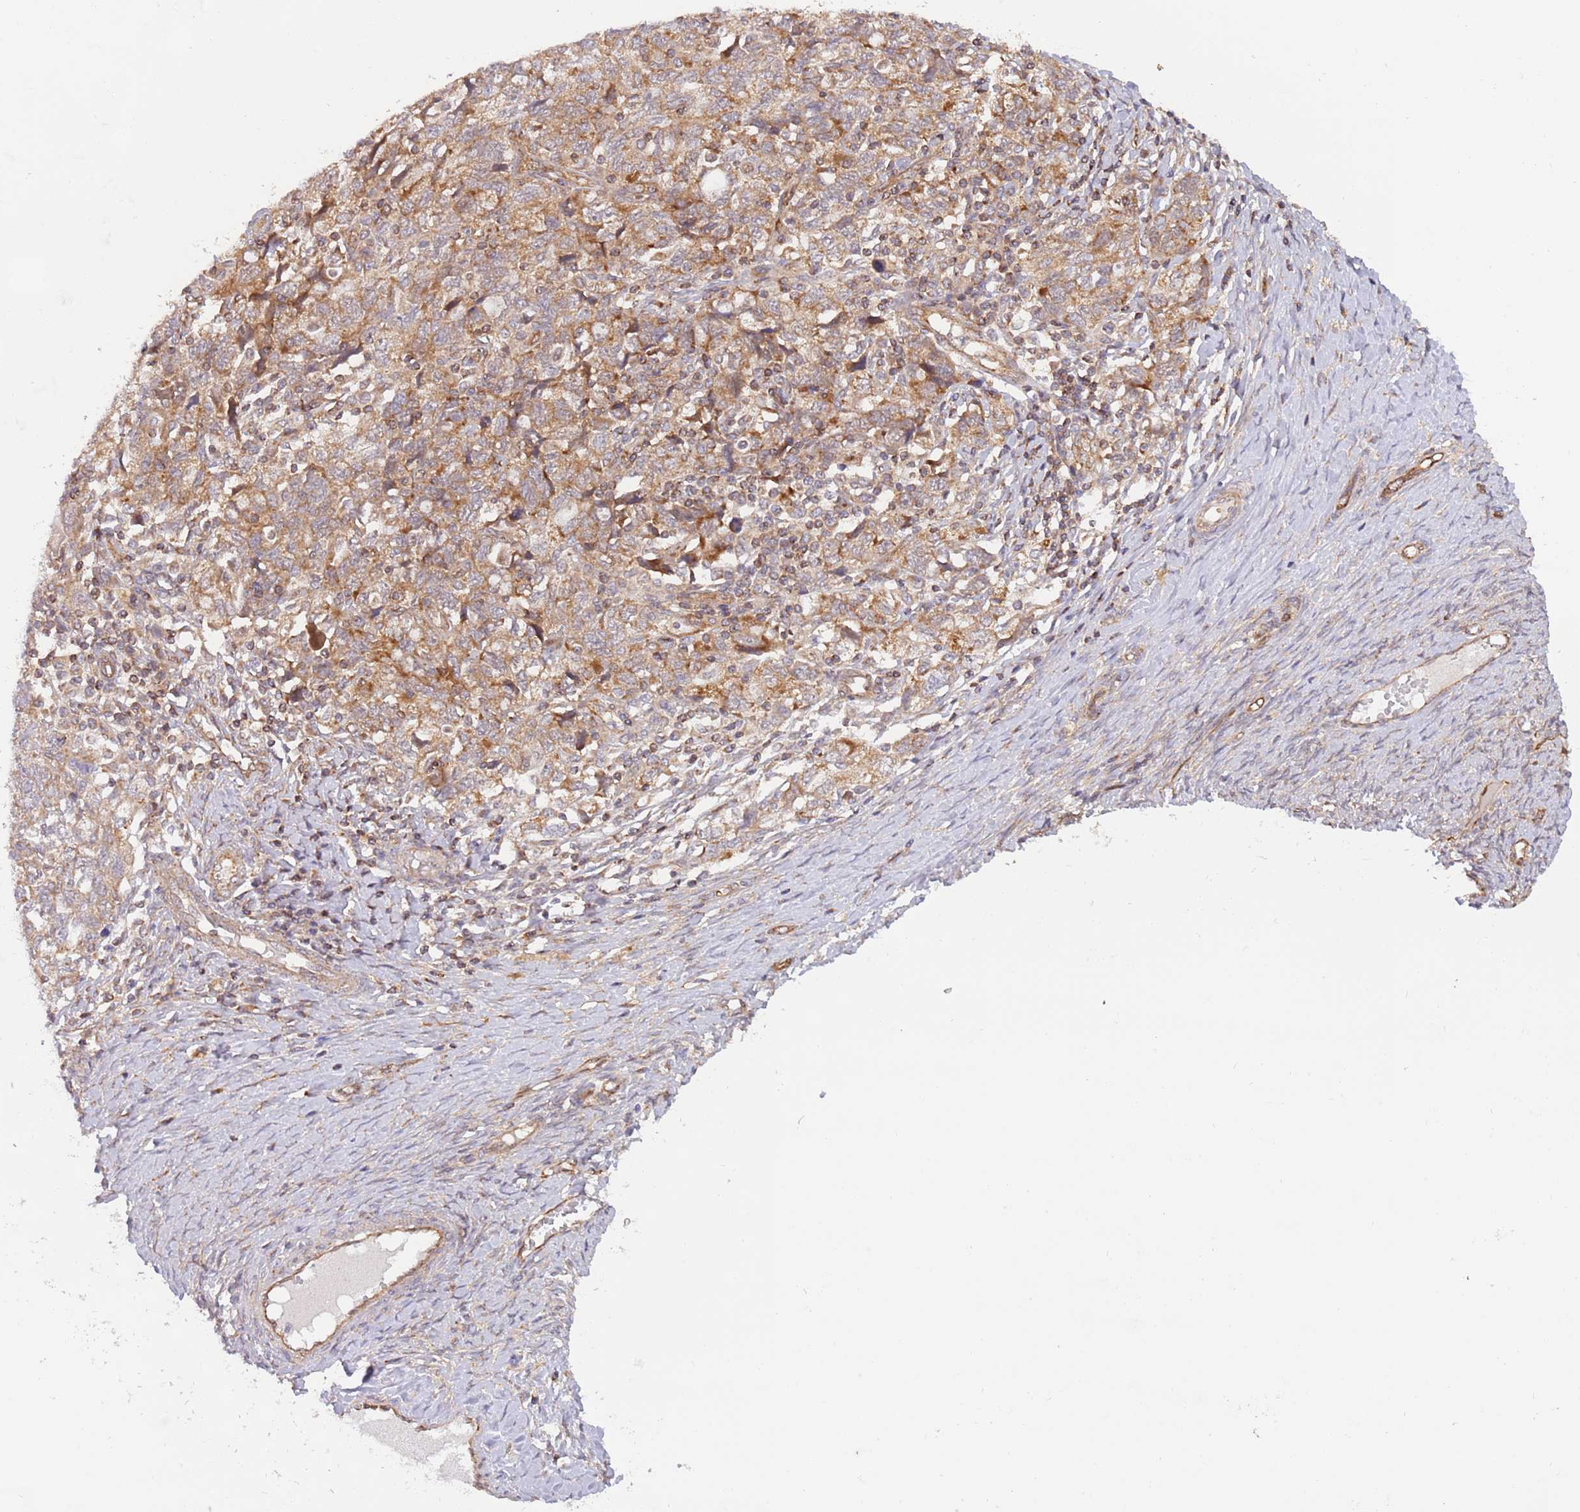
{"staining": {"intensity": "moderate", "quantity": ">75%", "location": "cytoplasmic/membranous"}, "tissue": "ovarian cancer", "cell_type": "Tumor cells", "image_type": "cancer", "snomed": [{"axis": "morphology", "description": "Carcinoma, NOS"}, {"axis": "morphology", "description": "Cystadenocarcinoma, serous, NOS"}, {"axis": "topography", "description": "Ovary"}], "caption": "This is a photomicrograph of IHC staining of ovarian serous cystadenocarcinoma, which shows moderate staining in the cytoplasmic/membranous of tumor cells.", "gene": "GUK1", "patient": {"sex": "female", "age": 69}}